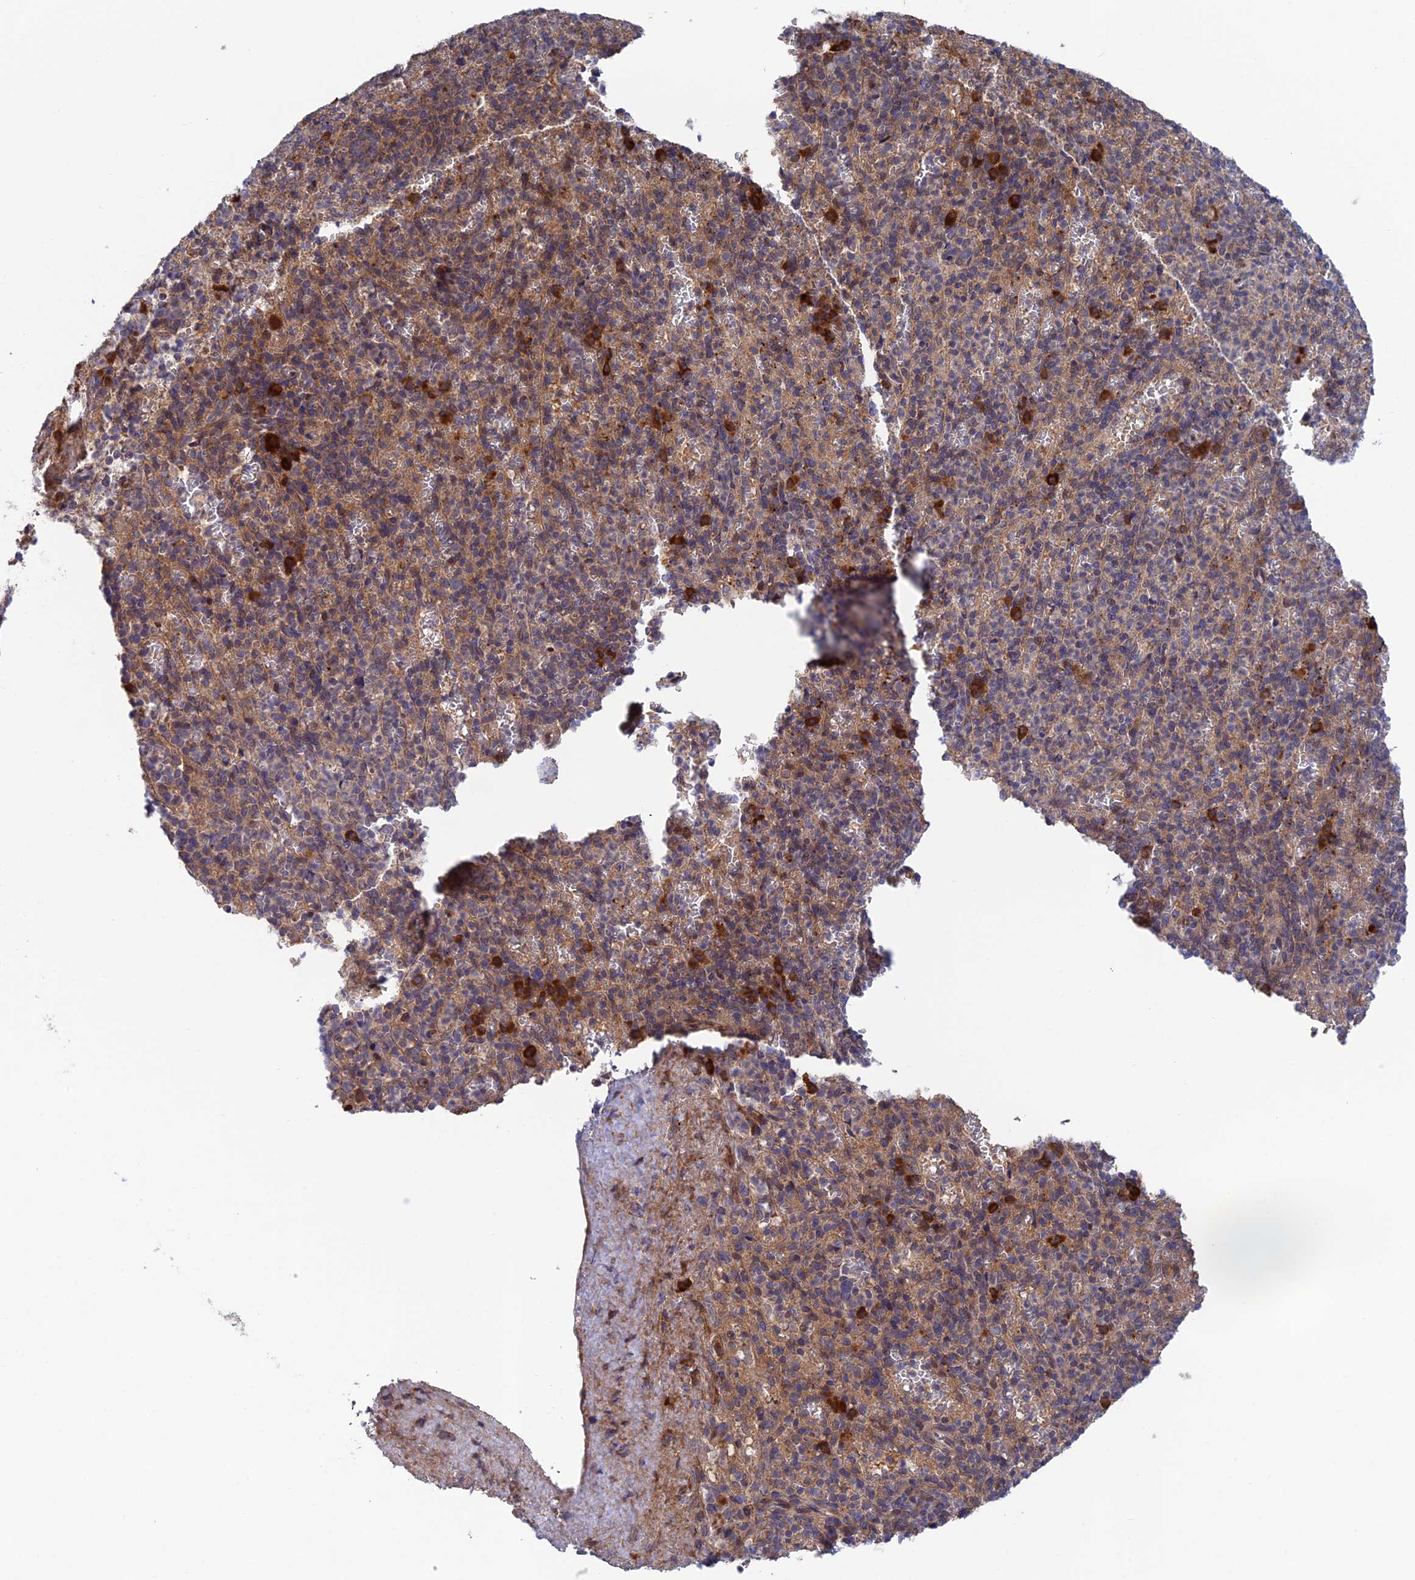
{"staining": {"intensity": "strong", "quantity": "<25%", "location": "cytoplasmic/membranous"}, "tissue": "spleen", "cell_type": "Cells in red pulp", "image_type": "normal", "snomed": [{"axis": "morphology", "description": "Normal tissue, NOS"}, {"axis": "topography", "description": "Spleen"}], "caption": "IHC of benign human spleen reveals medium levels of strong cytoplasmic/membranous staining in about <25% of cells in red pulp. Nuclei are stained in blue.", "gene": "UROS", "patient": {"sex": "female", "age": 74}}